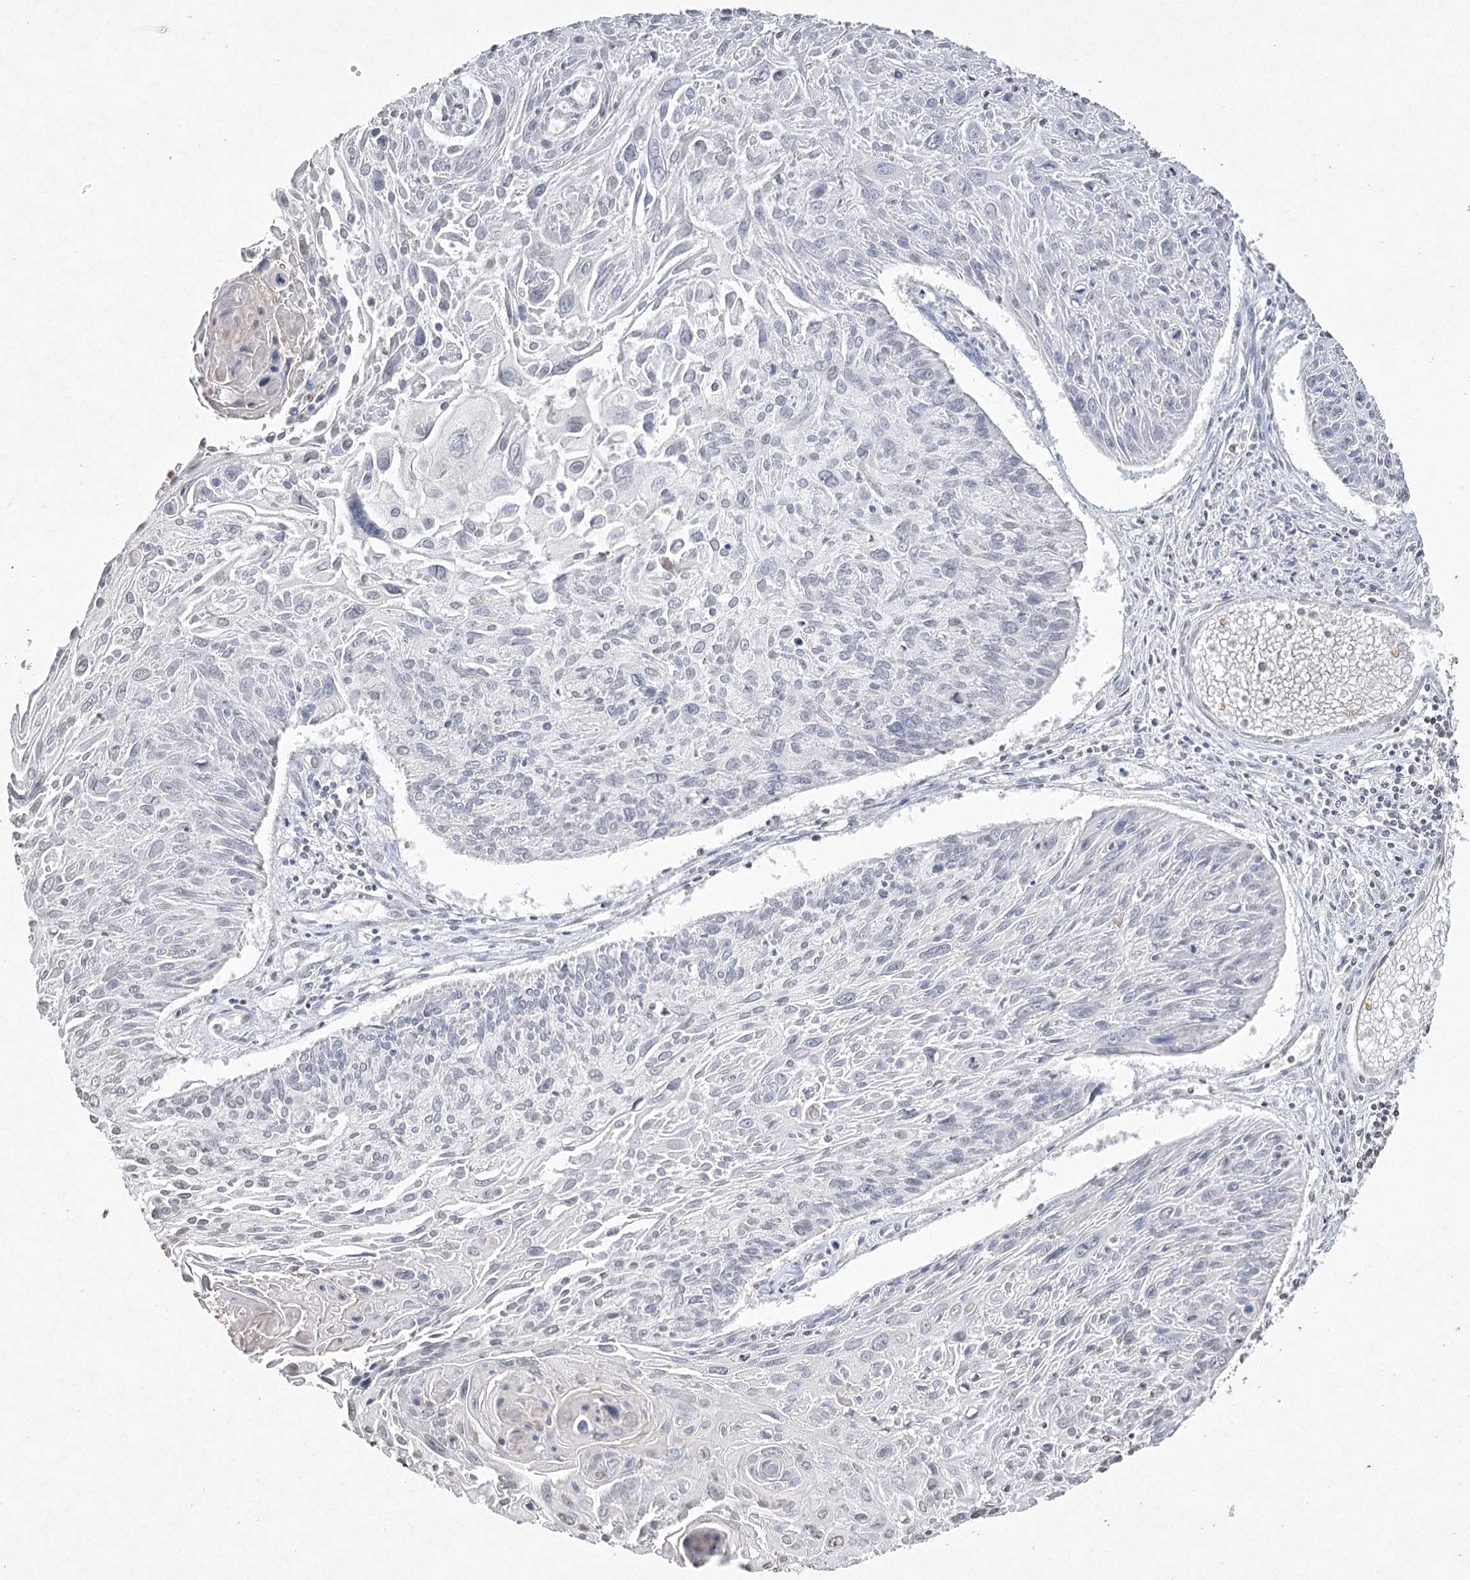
{"staining": {"intensity": "negative", "quantity": "none", "location": "none"}, "tissue": "cervical cancer", "cell_type": "Tumor cells", "image_type": "cancer", "snomed": [{"axis": "morphology", "description": "Squamous cell carcinoma, NOS"}, {"axis": "topography", "description": "Cervix"}], "caption": "High power microscopy image of an immunohistochemistry (IHC) photomicrograph of cervical squamous cell carcinoma, revealing no significant positivity in tumor cells. (Brightfield microscopy of DAB (3,3'-diaminobenzidine) IHC at high magnification).", "gene": "DMXL1", "patient": {"sex": "female", "age": 51}}